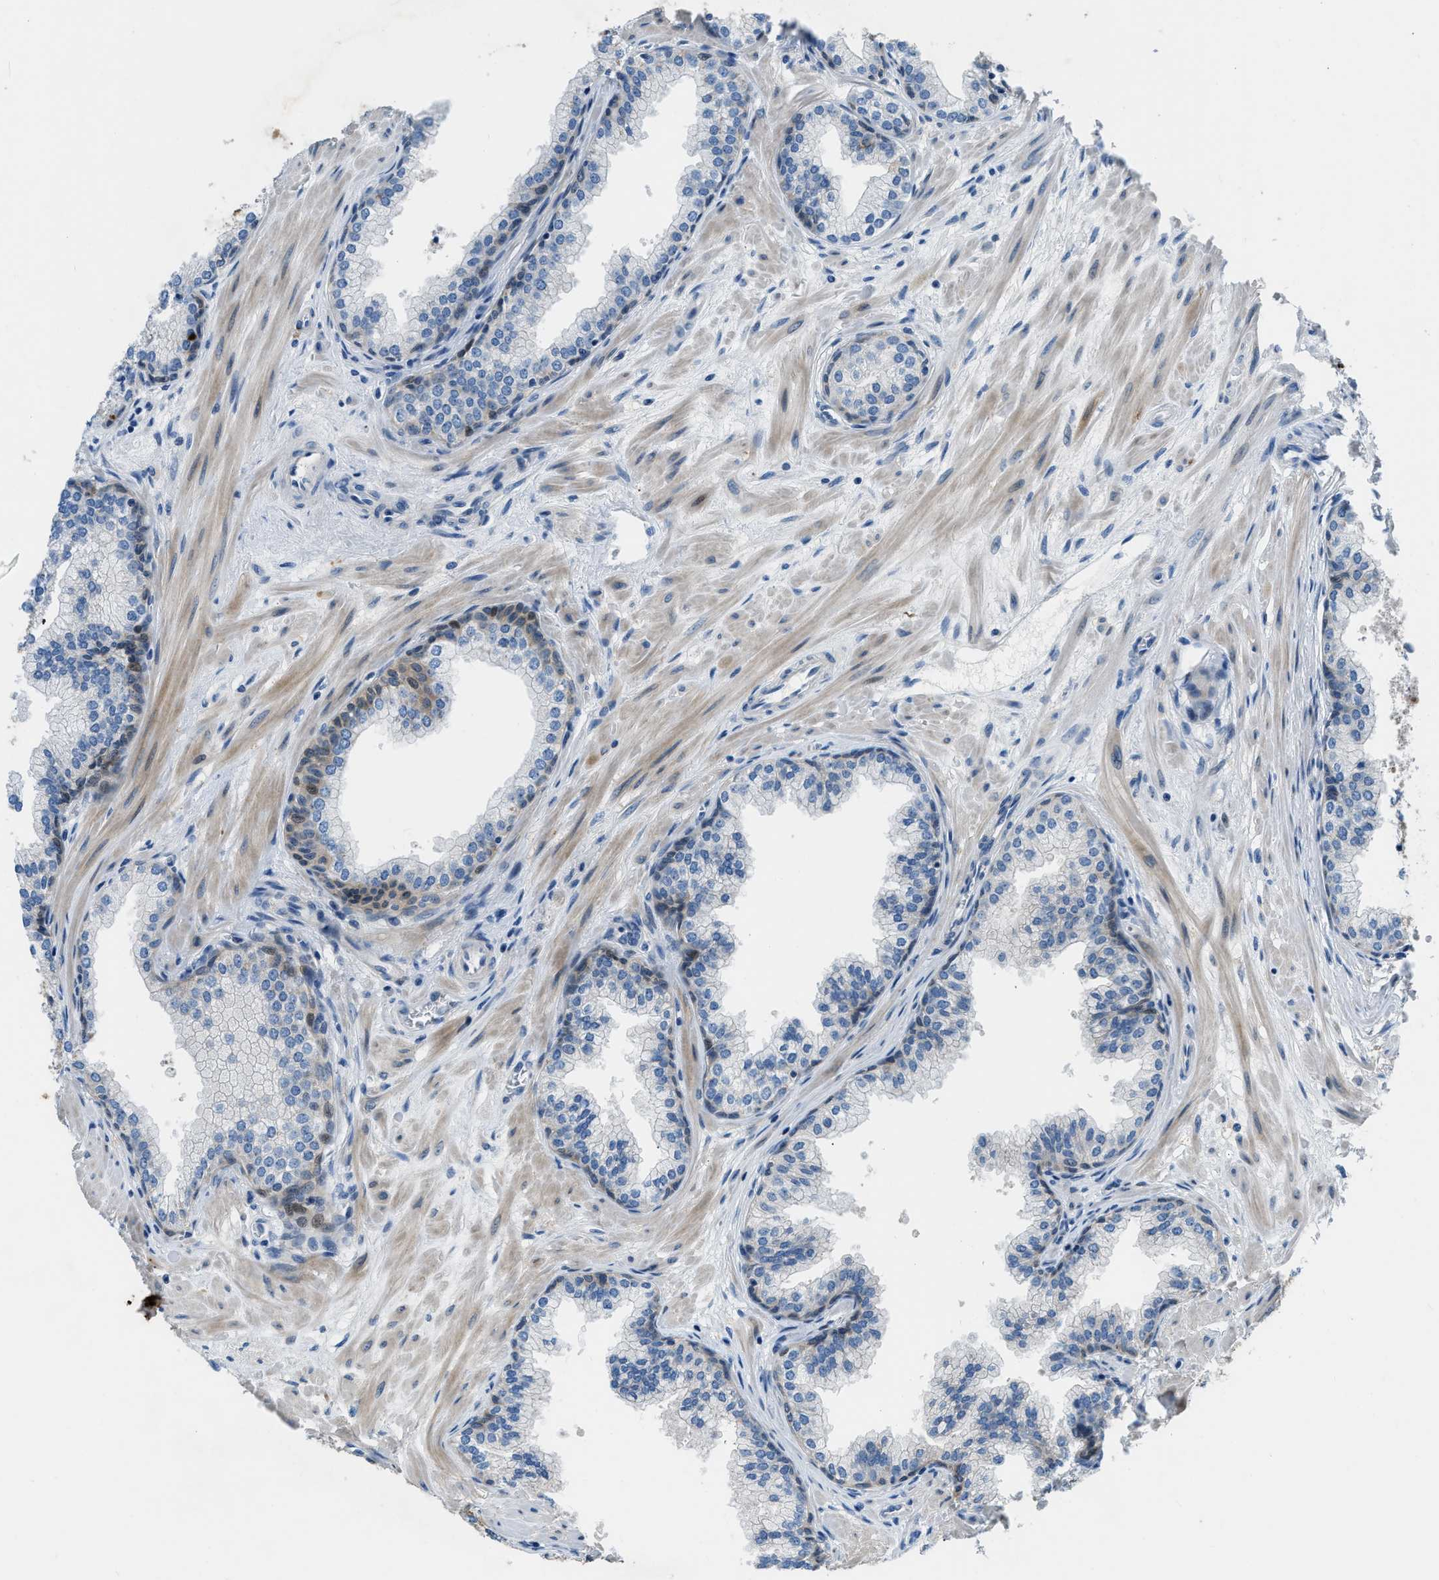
{"staining": {"intensity": "moderate", "quantity": "25%-75%", "location": "cytoplasmic/membranous"}, "tissue": "prostate", "cell_type": "Glandular cells", "image_type": "normal", "snomed": [{"axis": "morphology", "description": "Normal tissue, NOS"}, {"axis": "morphology", "description": "Urothelial carcinoma, Low grade"}, {"axis": "topography", "description": "Urinary bladder"}, {"axis": "topography", "description": "Prostate"}], "caption": "Protein expression analysis of unremarkable human prostate reveals moderate cytoplasmic/membranous expression in approximately 25%-75% of glandular cells.", "gene": "PFKP", "patient": {"sex": "male", "age": 60}}